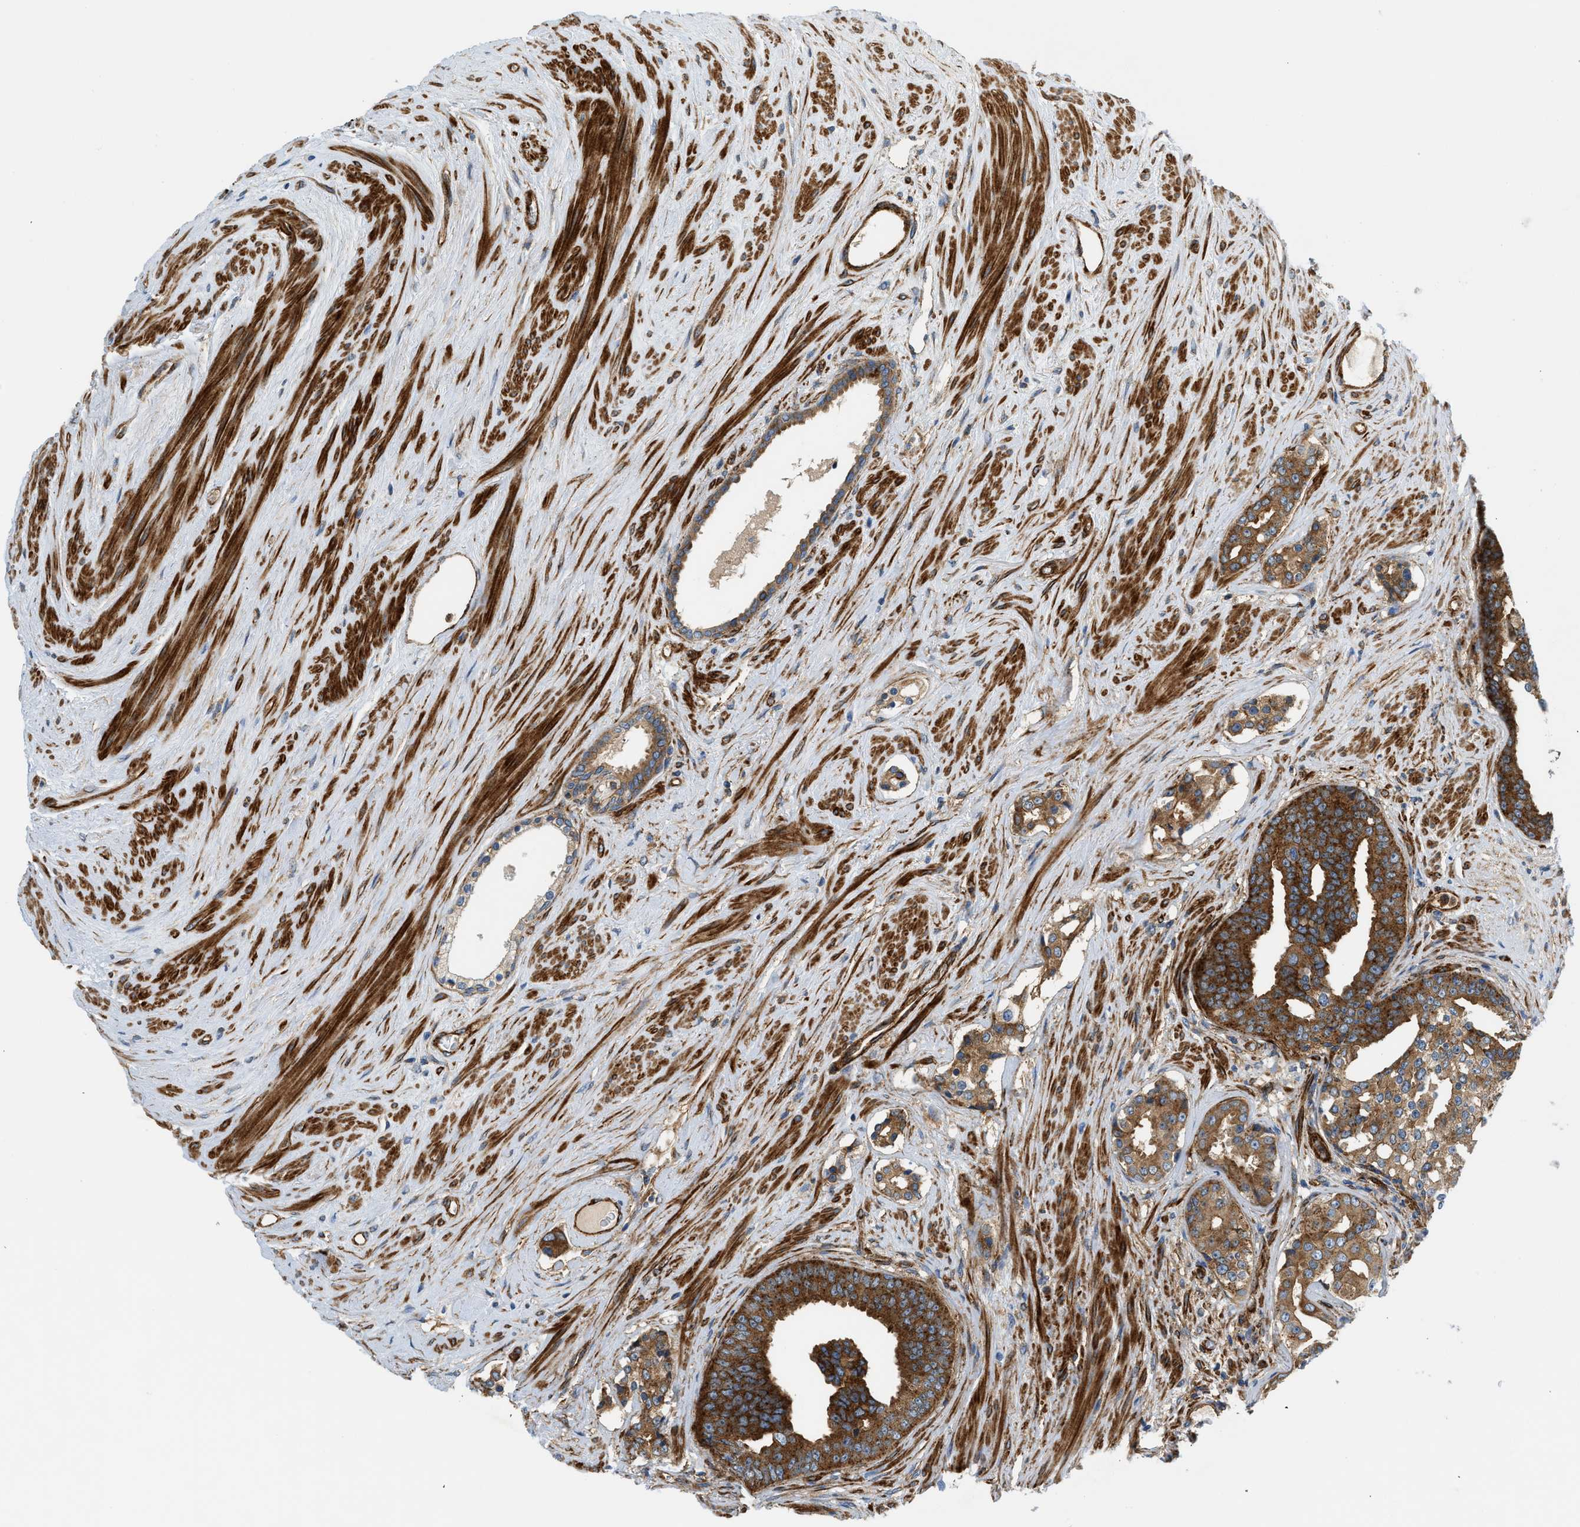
{"staining": {"intensity": "strong", "quantity": ">75%", "location": "cytoplasmic/membranous"}, "tissue": "prostate cancer", "cell_type": "Tumor cells", "image_type": "cancer", "snomed": [{"axis": "morphology", "description": "Adenocarcinoma, High grade"}, {"axis": "topography", "description": "Prostate"}], "caption": "Prostate cancer (high-grade adenocarcinoma) was stained to show a protein in brown. There is high levels of strong cytoplasmic/membranous staining in approximately >75% of tumor cells. (IHC, brightfield microscopy, high magnification).", "gene": "HIP1", "patient": {"sex": "male", "age": 71}}